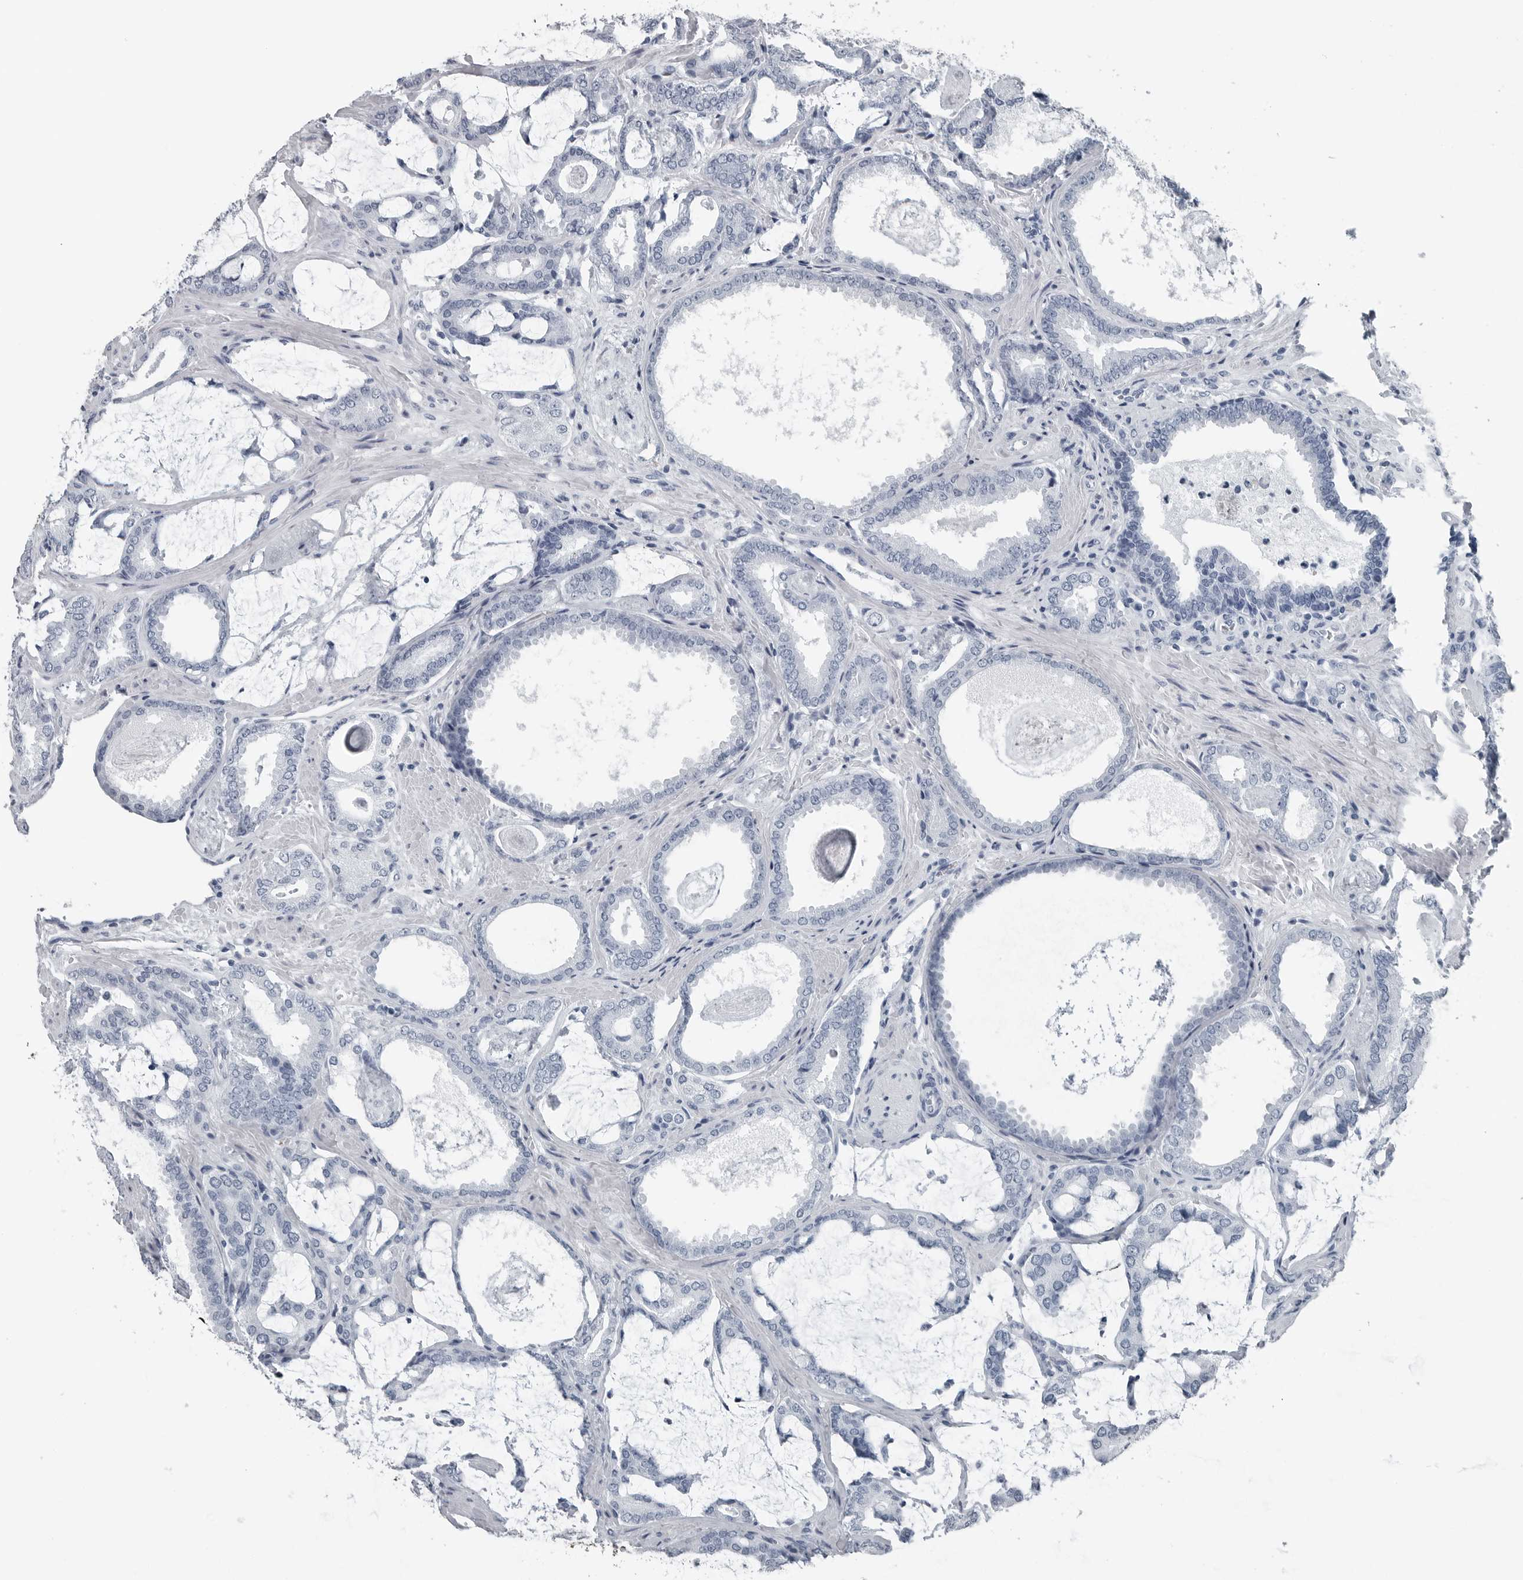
{"staining": {"intensity": "negative", "quantity": "none", "location": "none"}, "tissue": "prostate cancer", "cell_type": "Tumor cells", "image_type": "cancer", "snomed": [{"axis": "morphology", "description": "Adenocarcinoma, Low grade"}, {"axis": "topography", "description": "Prostate"}], "caption": "The photomicrograph reveals no significant staining in tumor cells of prostate cancer (adenocarcinoma (low-grade)).", "gene": "SPINK1", "patient": {"sex": "male", "age": 71}}